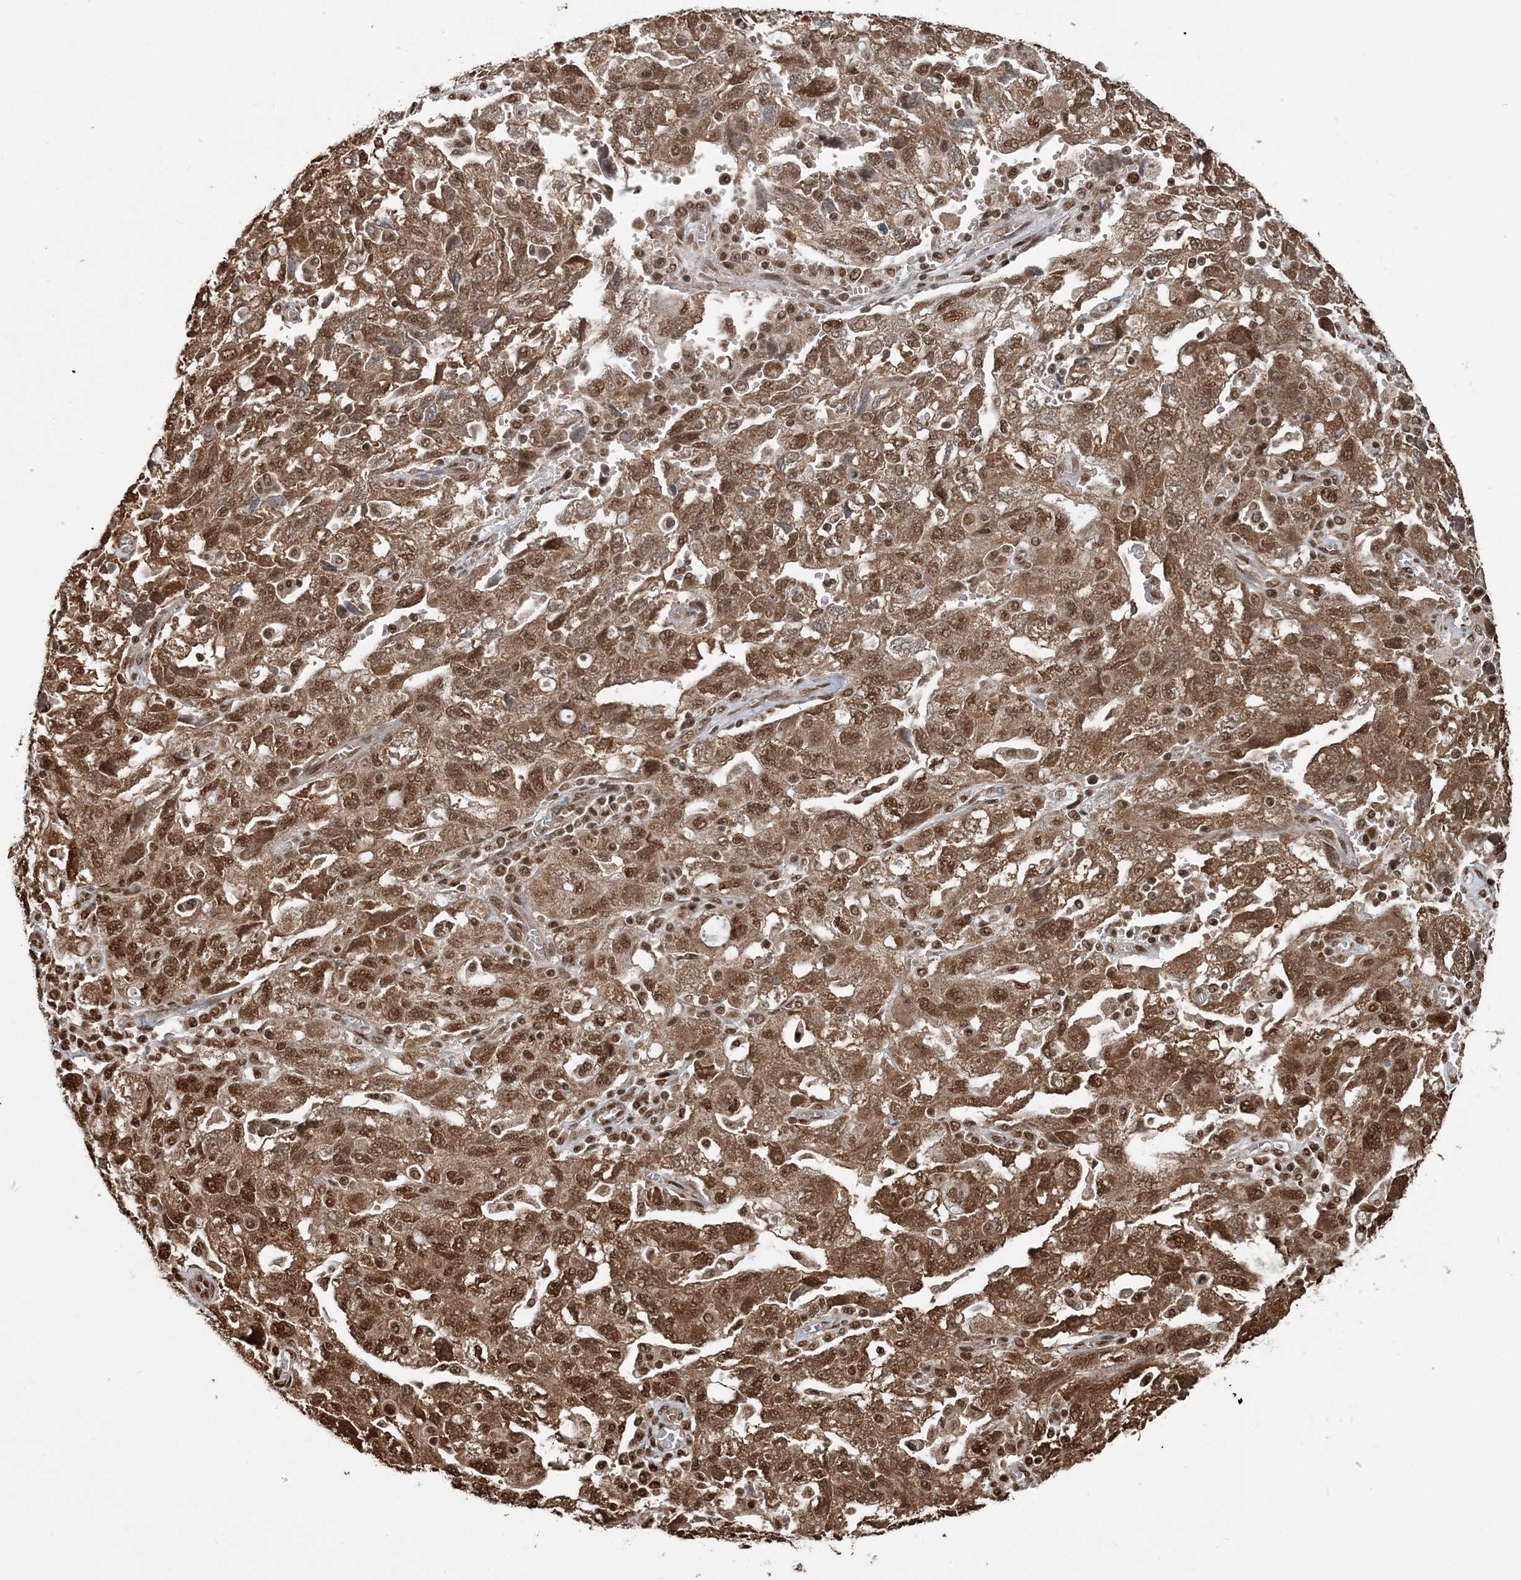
{"staining": {"intensity": "moderate", "quantity": ">75%", "location": "cytoplasmic/membranous,nuclear"}, "tissue": "ovarian cancer", "cell_type": "Tumor cells", "image_type": "cancer", "snomed": [{"axis": "morphology", "description": "Carcinoma, NOS"}, {"axis": "morphology", "description": "Cystadenocarcinoma, serous, NOS"}, {"axis": "topography", "description": "Ovary"}], "caption": "Protein staining of carcinoma (ovarian) tissue demonstrates moderate cytoplasmic/membranous and nuclear positivity in about >75% of tumor cells.", "gene": "ARHGAP35", "patient": {"sex": "female", "age": 69}}